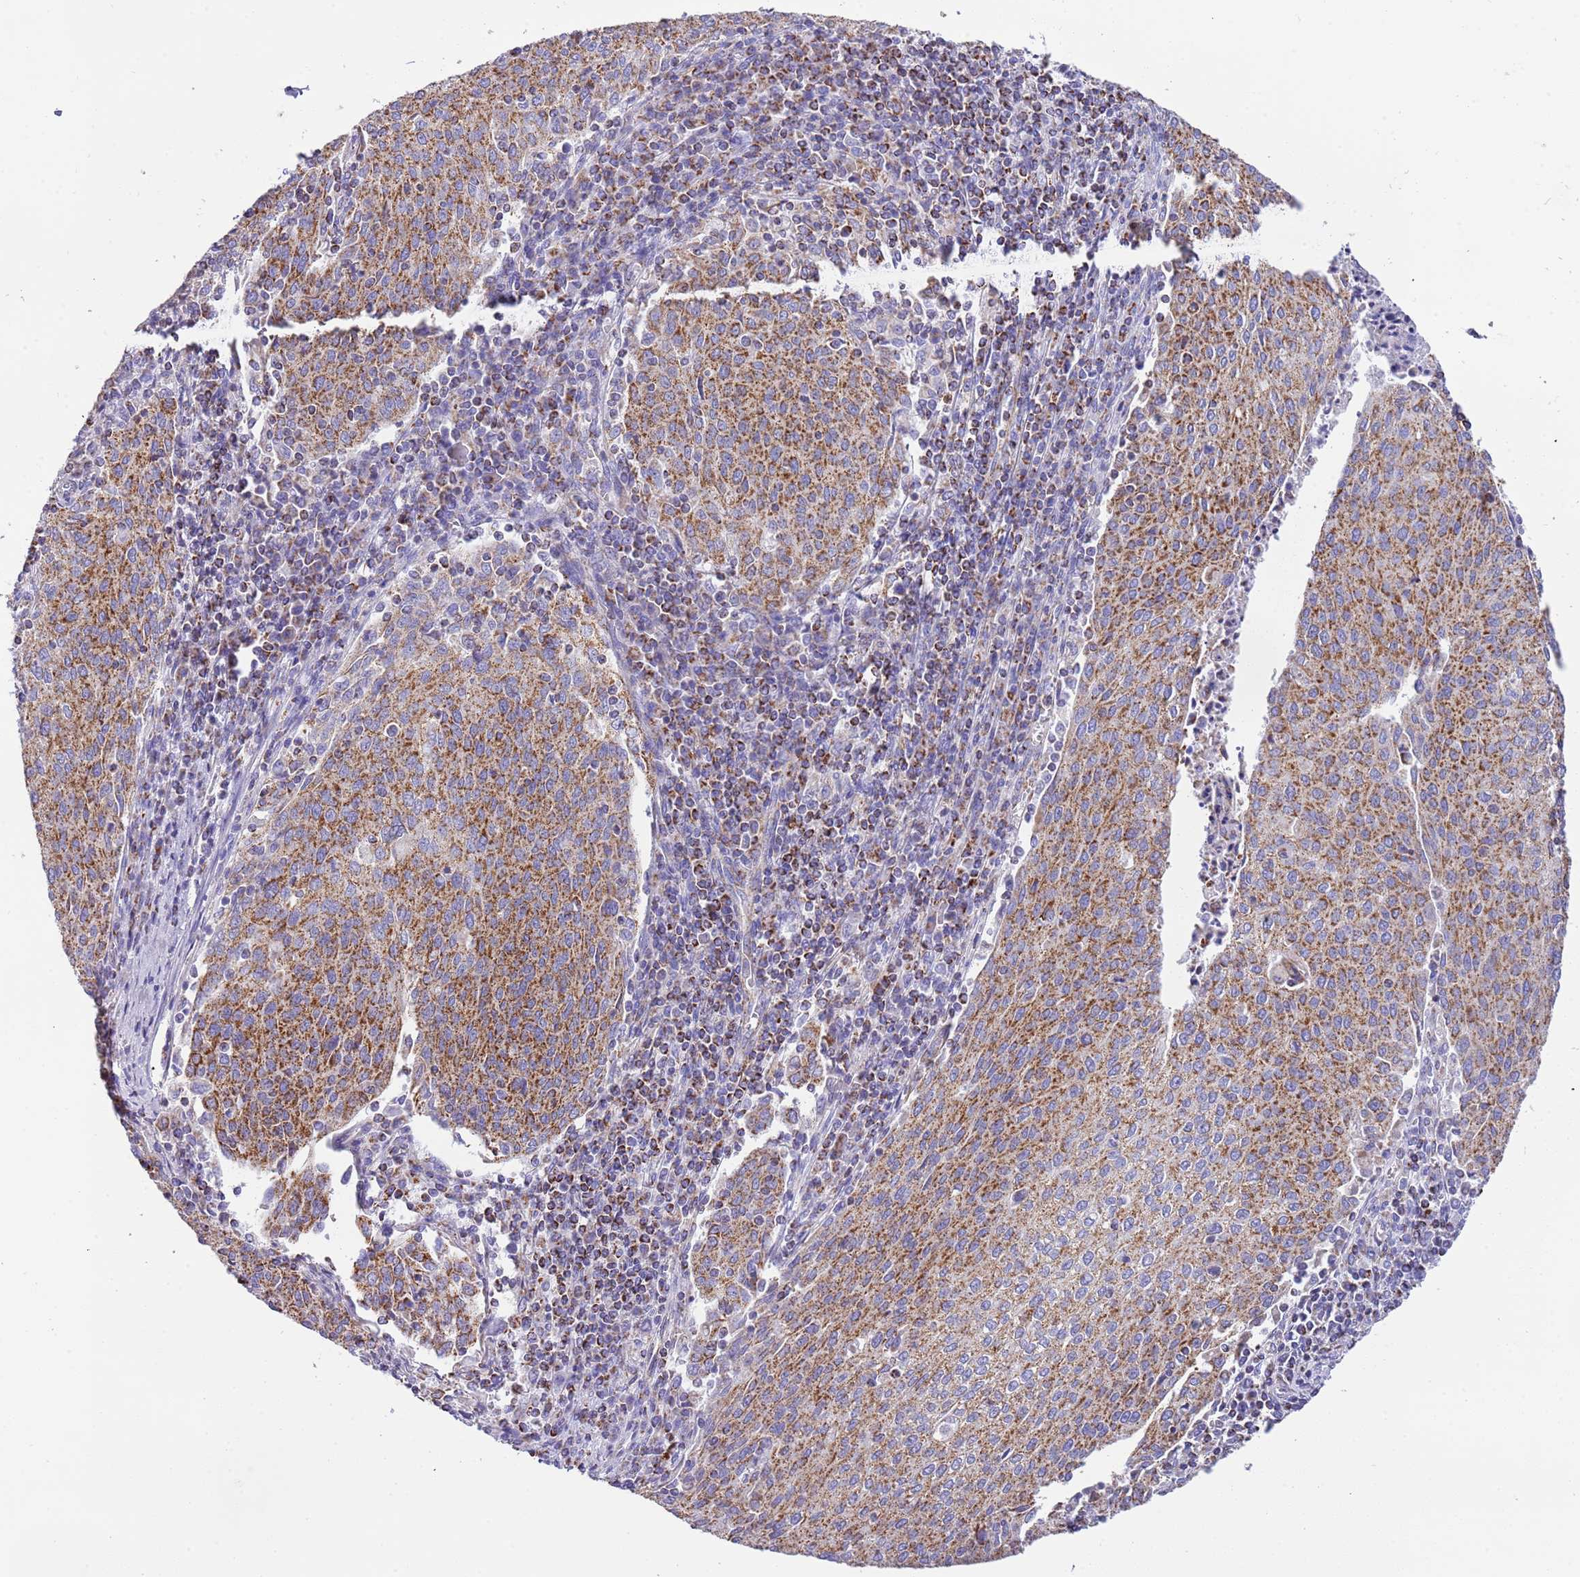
{"staining": {"intensity": "strong", "quantity": ">75%", "location": "cytoplasmic/membranous"}, "tissue": "cervical cancer", "cell_type": "Tumor cells", "image_type": "cancer", "snomed": [{"axis": "morphology", "description": "Squamous cell carcinoma, NOS"}, {"axis": "topography", "description": "Cervix"}], "caption": "Protein analysis of cervical cancer (squamous cell carcinoma) tissue demonstrates strong cytoplasmic/membranous expression in approximately >75% of tumor cells.", "gene": "SUCLG2", "patient": {"sex": "female", "age": 46}}